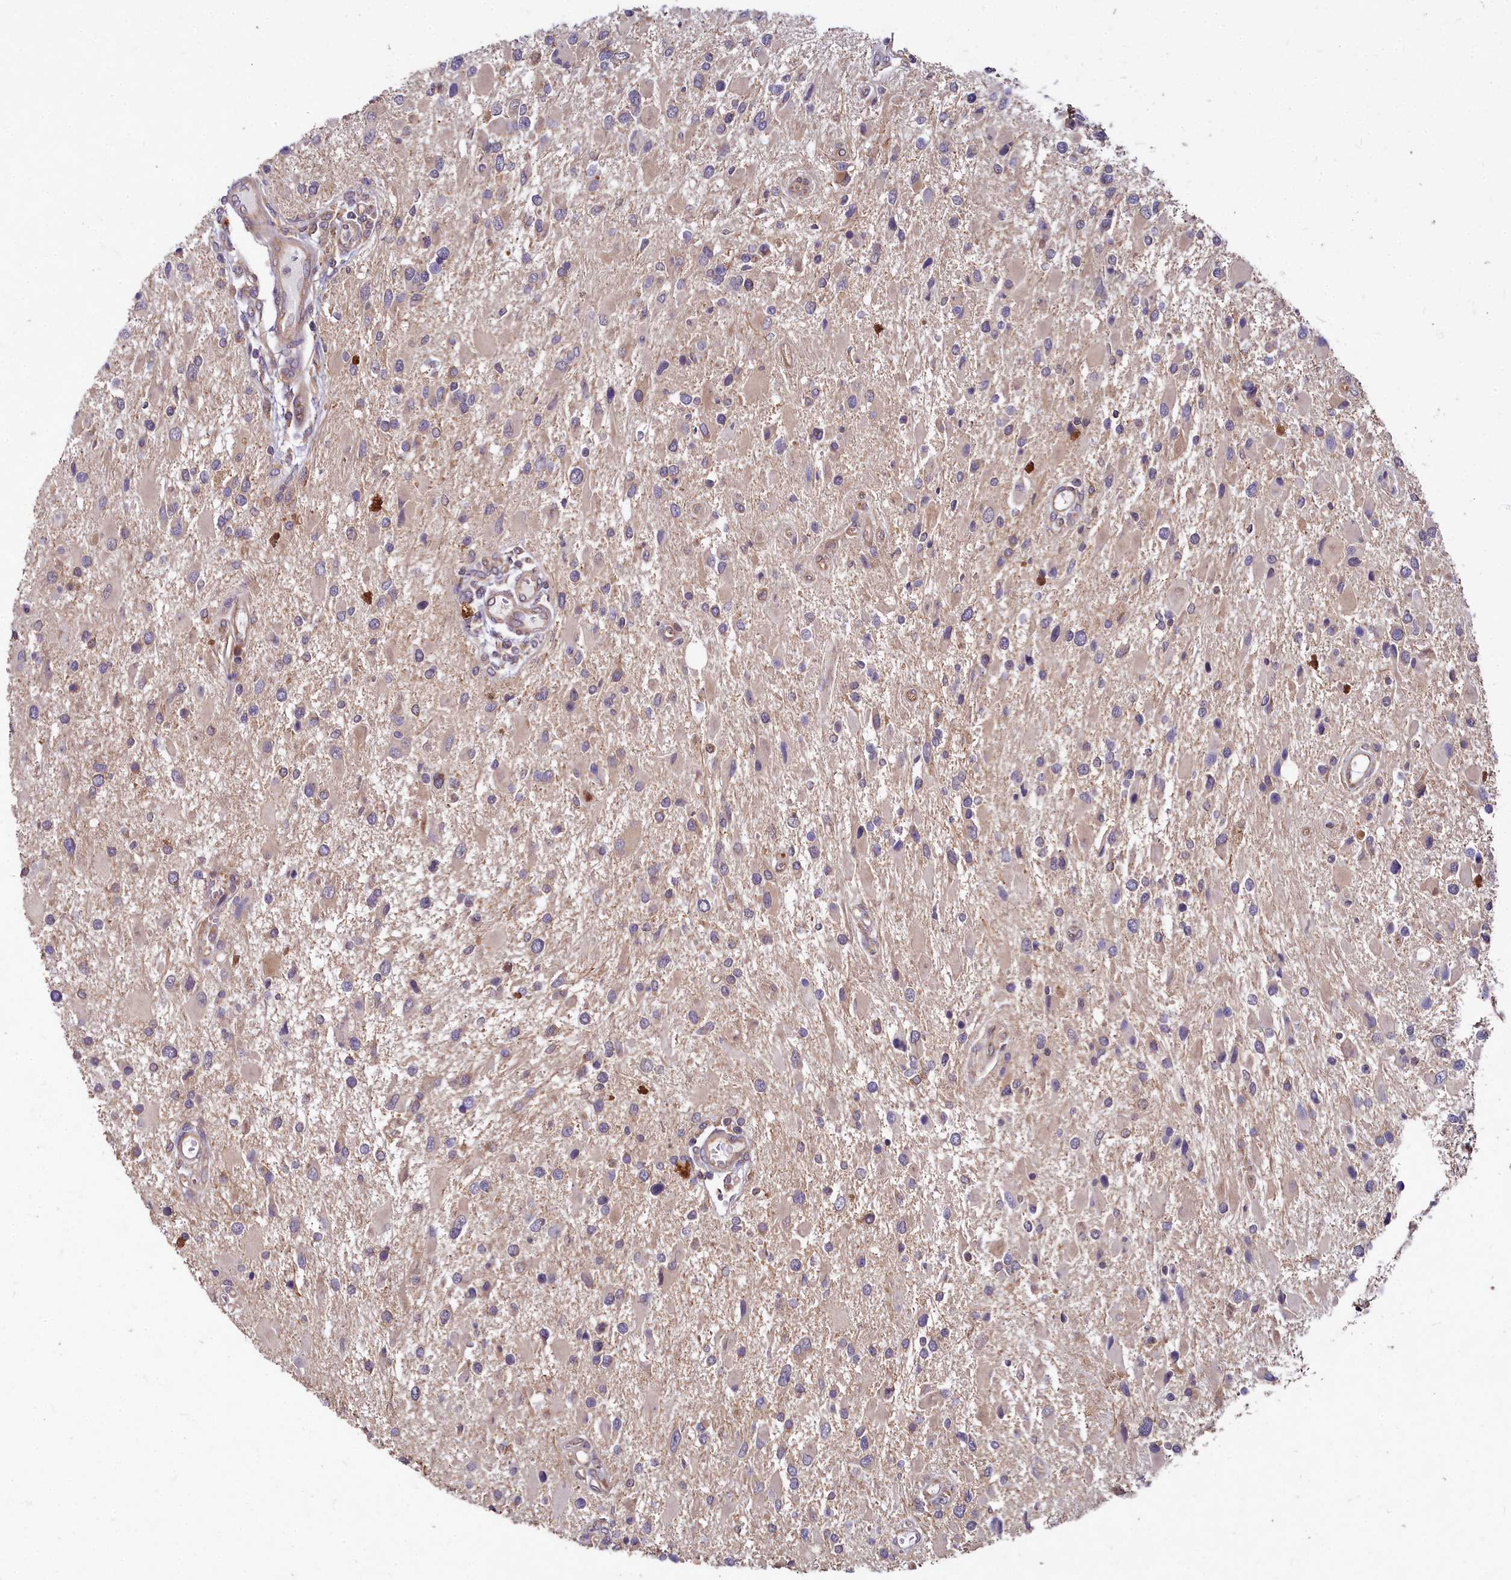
{"staining": {"intensity": "weak", "quantity": "25%-75%", "location": "cytoplasmic/membranous"}, "tissue": "glioma", "cell_type": "Tumor cells", "image_type": "cancer", "snomed": [{"axis": "morphology", "description": "Glioma, malignant, High grade"}, {"axis": "topography", "description": "Brain"}], "caption": "Approximately 25%-75% of tumor cells in human glioma show weak cytoplasmic/membranous protein staining as visualized by brown immunohistochemical staining.", "gene": "EIF2B2", "patient": {"sex": "male", "age": 53}}